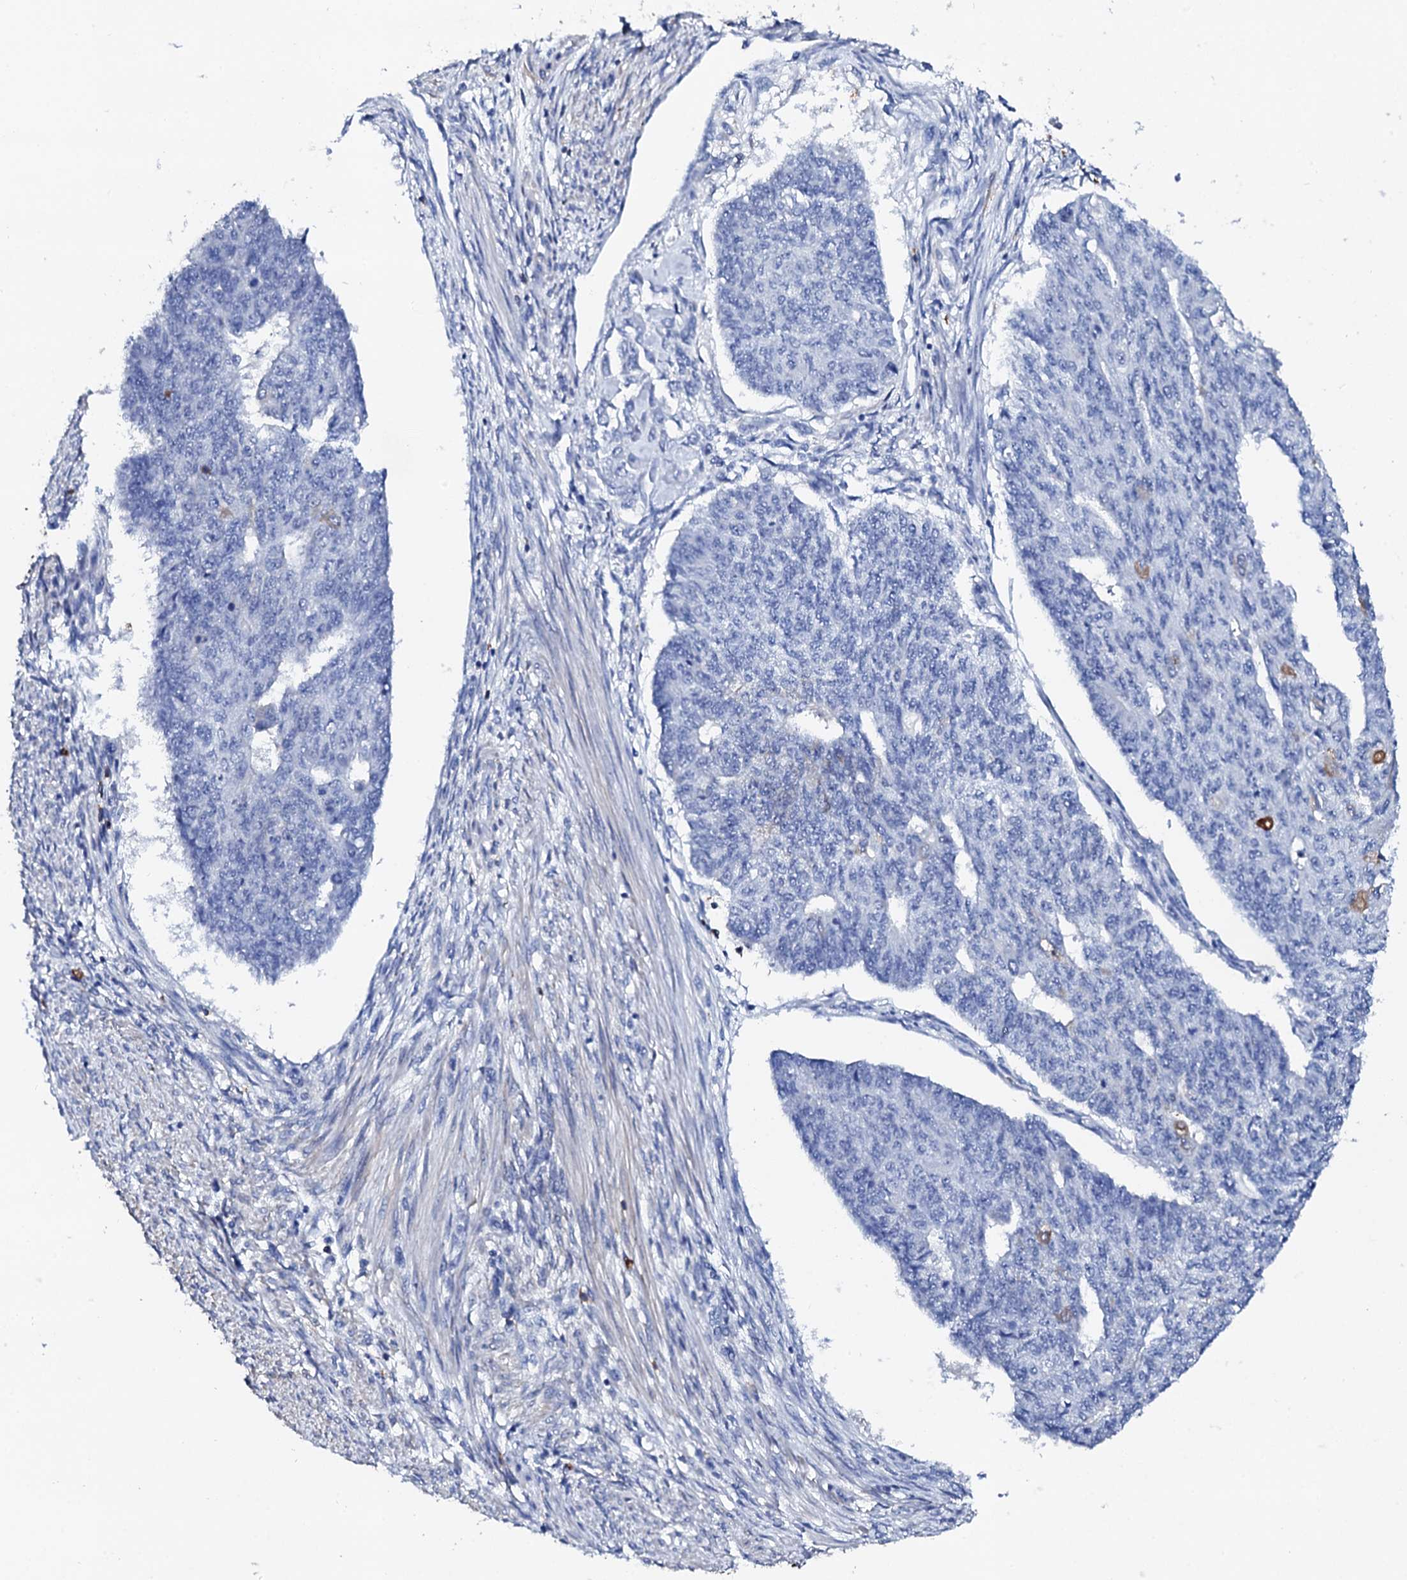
{"staining": {"intensity": "negative", "quantity": "none", "location": "none"}, "tissue": "endometrial cancer", "cell_type": "Tumor cells", "image_type": "cancer", "snomed": [{"axis": "morphology", "description": "Adenocarcinoma, NOS"}, {"axis": "topography", "description": "Endometrium"}], "caption": "High power microscopy image of an immunohistochemistry image of adenocarcinoma (endometrial), revealing no significant staining in tumor cells.", "gene": "GLB1L3", "patient": {"sex": "female", "age": 32}}